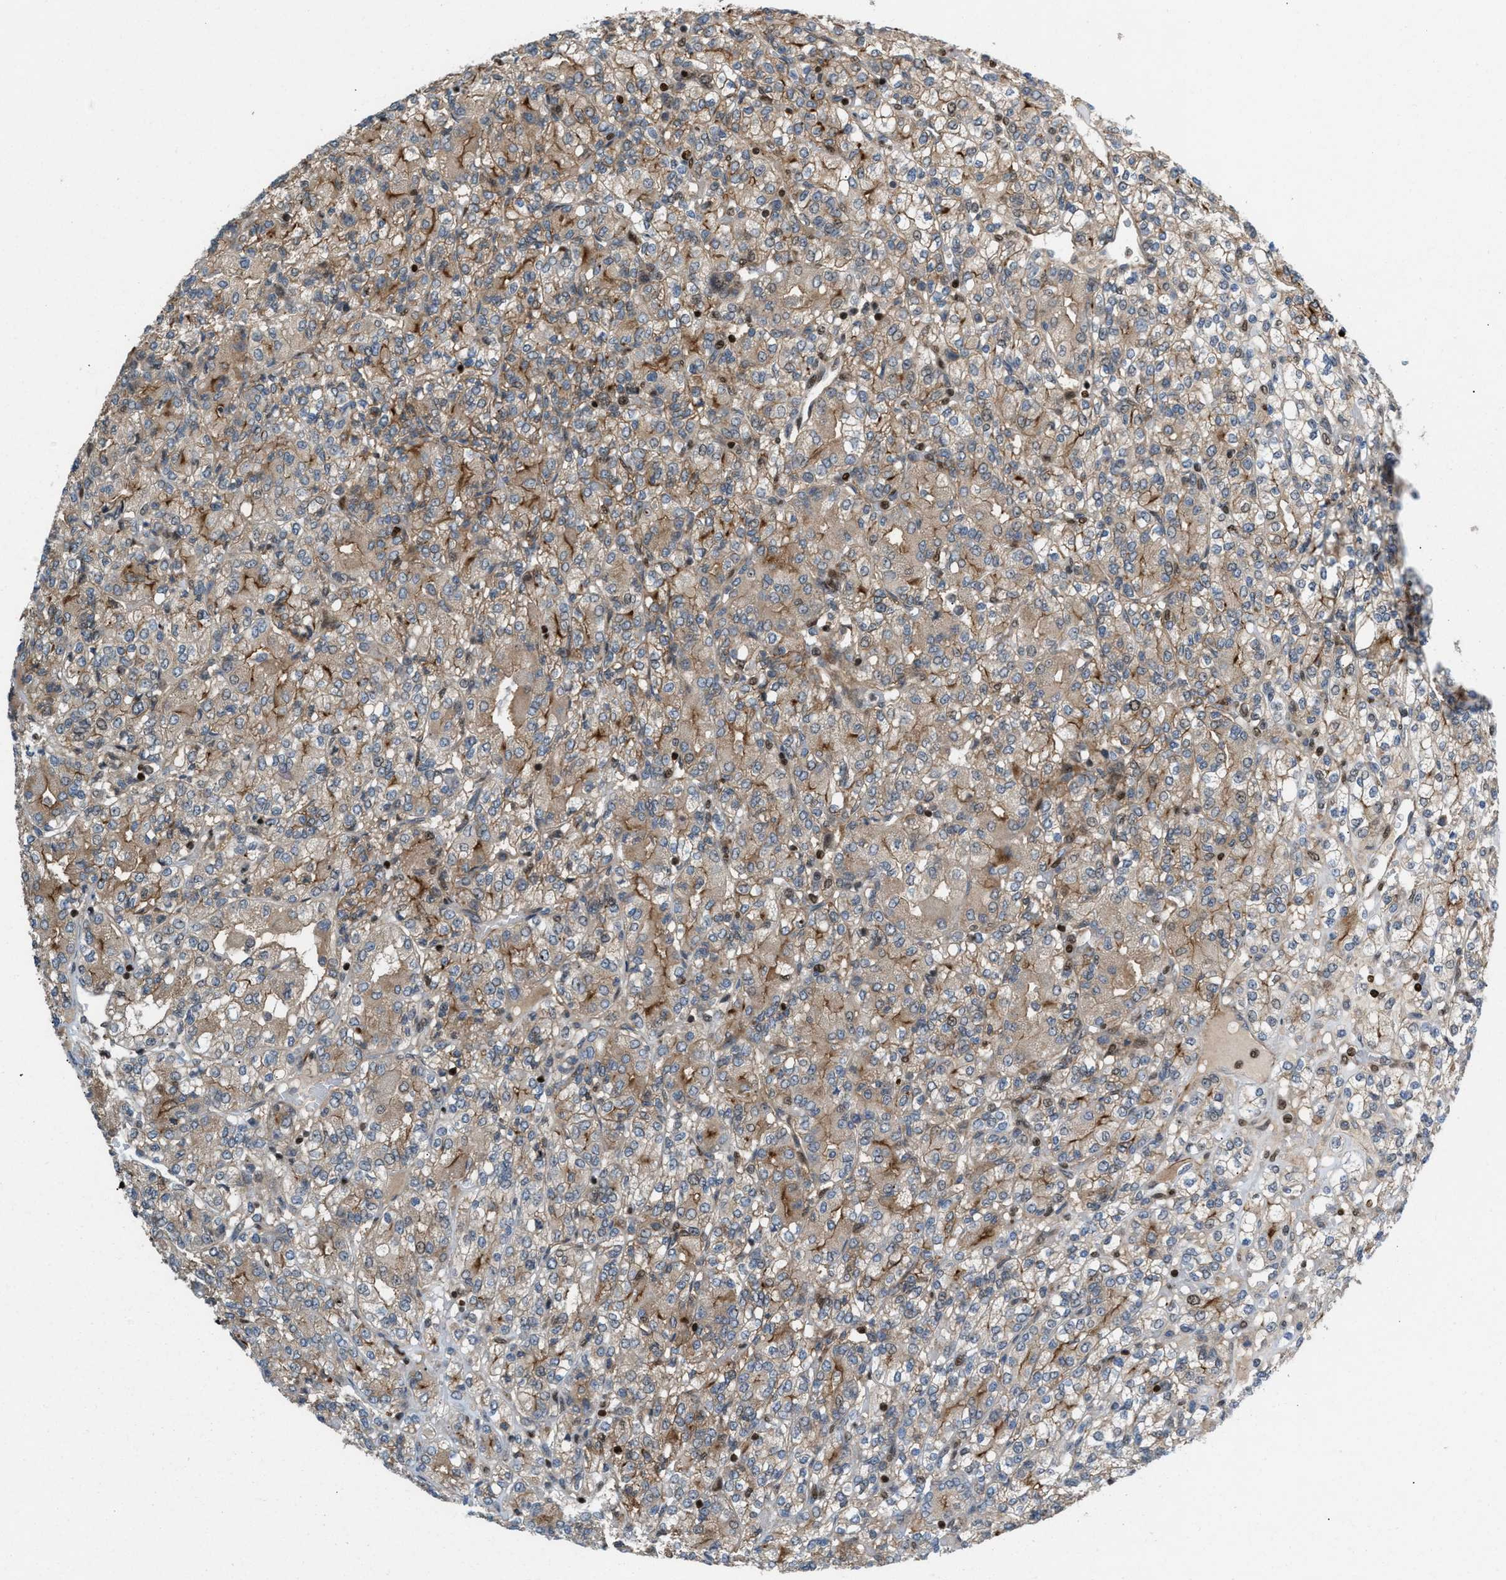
{"staining": {"intensity": "weak", "quantity": ">75%", "location": "cytoplasmic/membranous"}, "tissue": "renal cancer", "cell_type": "Tumor cells", "image_type": "cancer", "snomed": [{"axis": "morphology", "description": "Adenocarcinoma, NOS"}, {"axis": "topography", "description": "Kidney"}], "caption": "Renal adenocarcinoma was stained to show a protein in brown. There is low levels of weak cytoplasmic/membranous staining in approximately >75% of tumor cells. (DAB (3,3'-diaminobenzidine) IHC with brightfield microscopy, high magnification).", "gene": "ZNF276", "patient": {"sex": "male", "age": 77}}